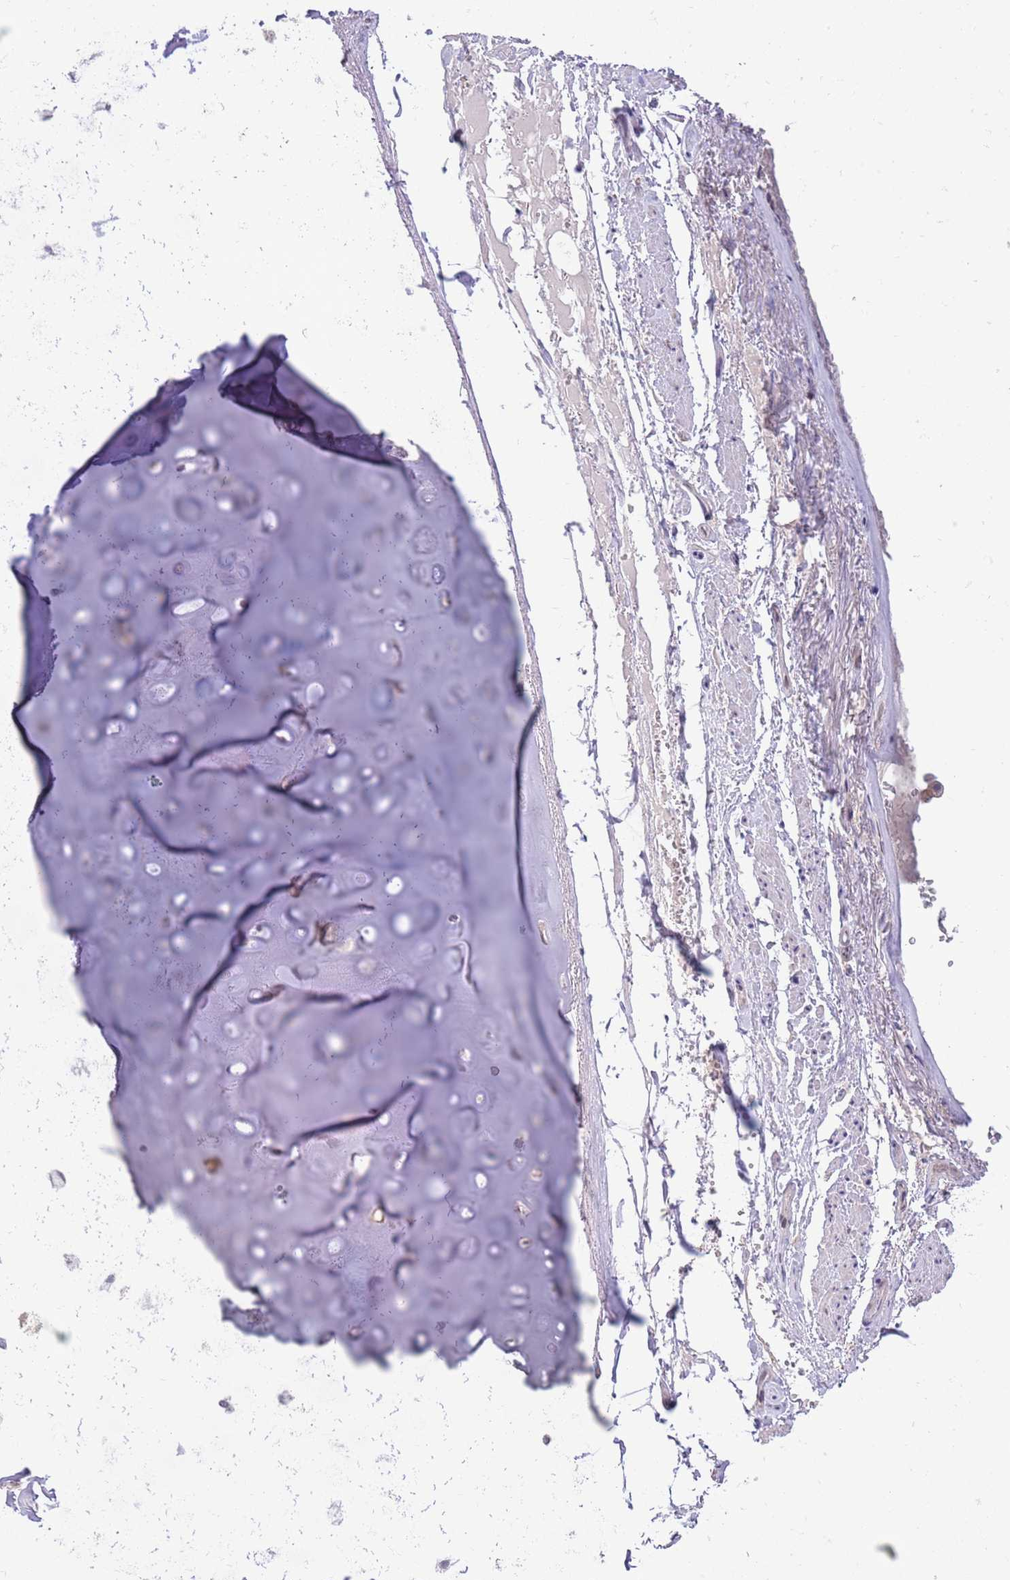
{"staining": {"intensity": "negative", "quantity": "none", "location": "none"}, "tissue": "adipose tissue", "cell_type": "Adipocytes", "image_type": "normal", "snomed": [{"axis": "morphology", "description": "Normal tissue, NOS"}, {"axis": "topography", "description": "Cartilage tissue"}], "caption": "This is an immunohistochemistry micrograph of normal human adipose tissue. There is no positivity in adipocytes.", "gene": "CCND2", "patient": {"sex": "male", "age": 66}}